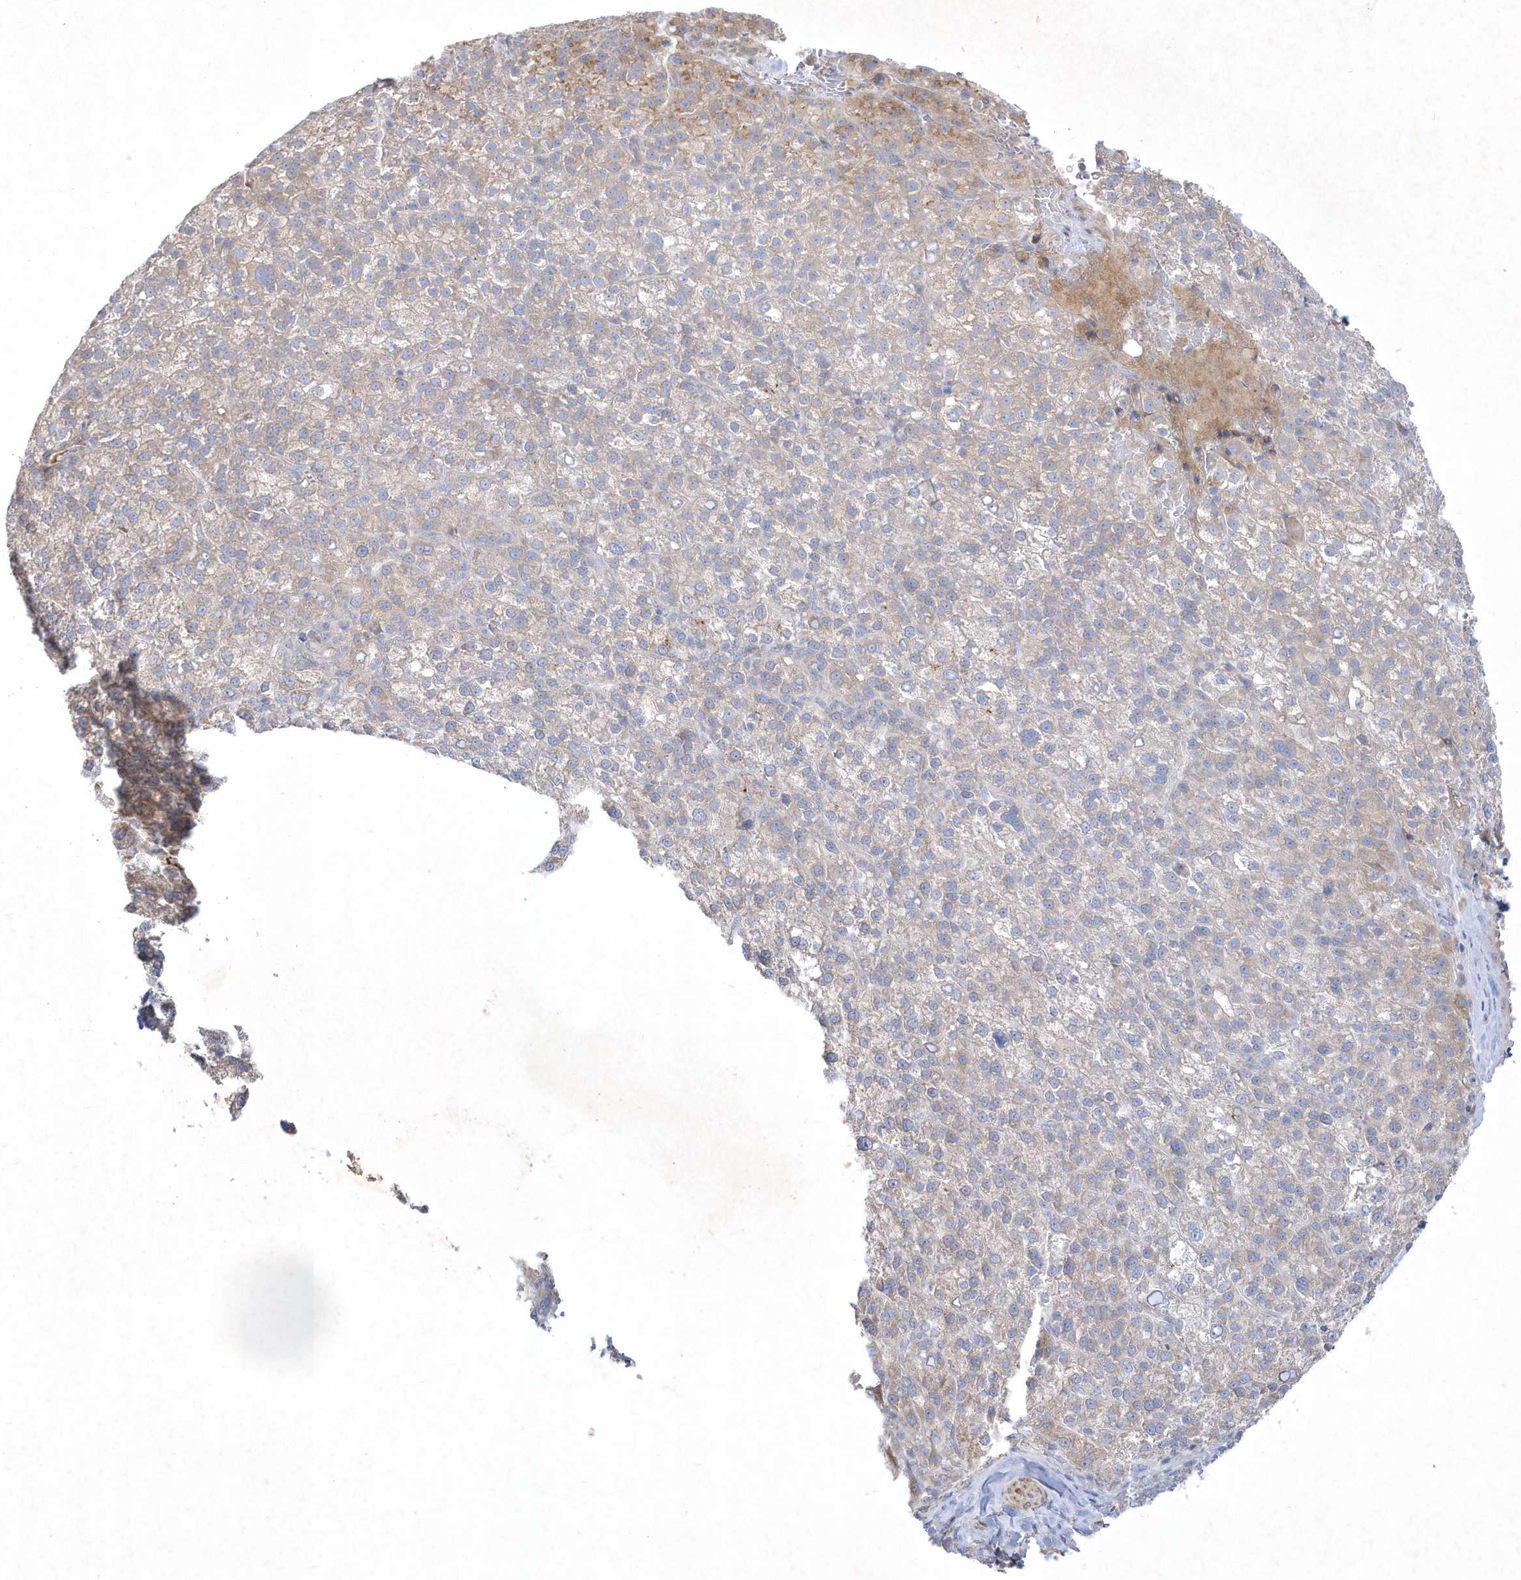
{"staining": {"intensity": "weak", "quantity": "<25%", "location": "cytoplasmic/membranous"}, "tissue": "liver cancer", "cell_type": "Tumor cells", "image_type": "cancer", "snomed": [{"axis": "morphology", "description": "Carcinoma, Hepatocellular, NOS"}, {"axis": "topography", "description": "Liver"}], "caption": "Immunohistochemistry of liver cancer shows no staining in tumor cells.", "gene": "LARS1", "patient": {"sex": "female", "age": 58}}